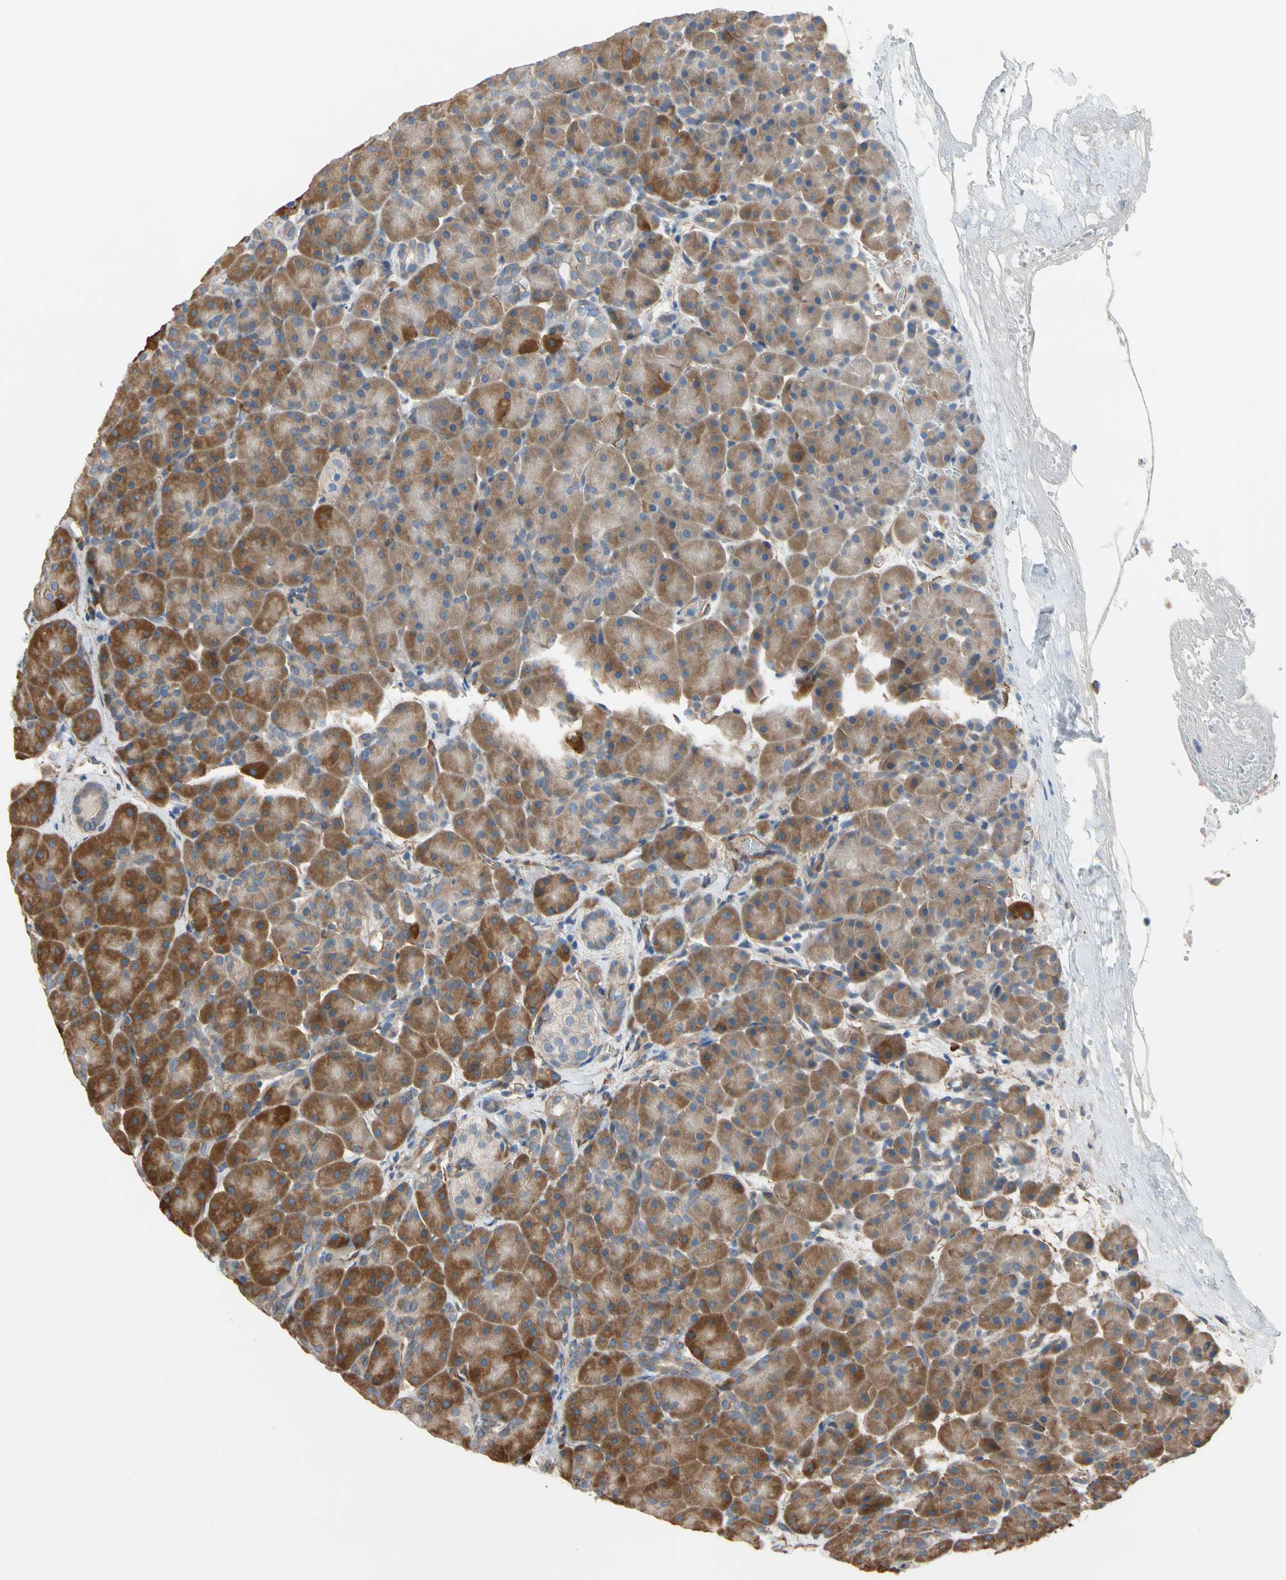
{"staining": {"intensity": "strong", "quantity": ">75%", "location": "cytoplasmic/membranous"}, "tissue": "pancreas", "cell_type": "Exocrine glandular cells", "image_type": "normal", "snomed": [{"axis": "morphology", "description": "Normal tissue, NOS"}, {"axis": "topography", "description": "Pancreas"}], "caption": "Pancreas stained with a brown dye shows strong cytoplasmic/membranous positive expression in about >75% of exocrine glandular cells.", "gene": "LIMK2", "patient": {"sex": "male", "age": 66}}